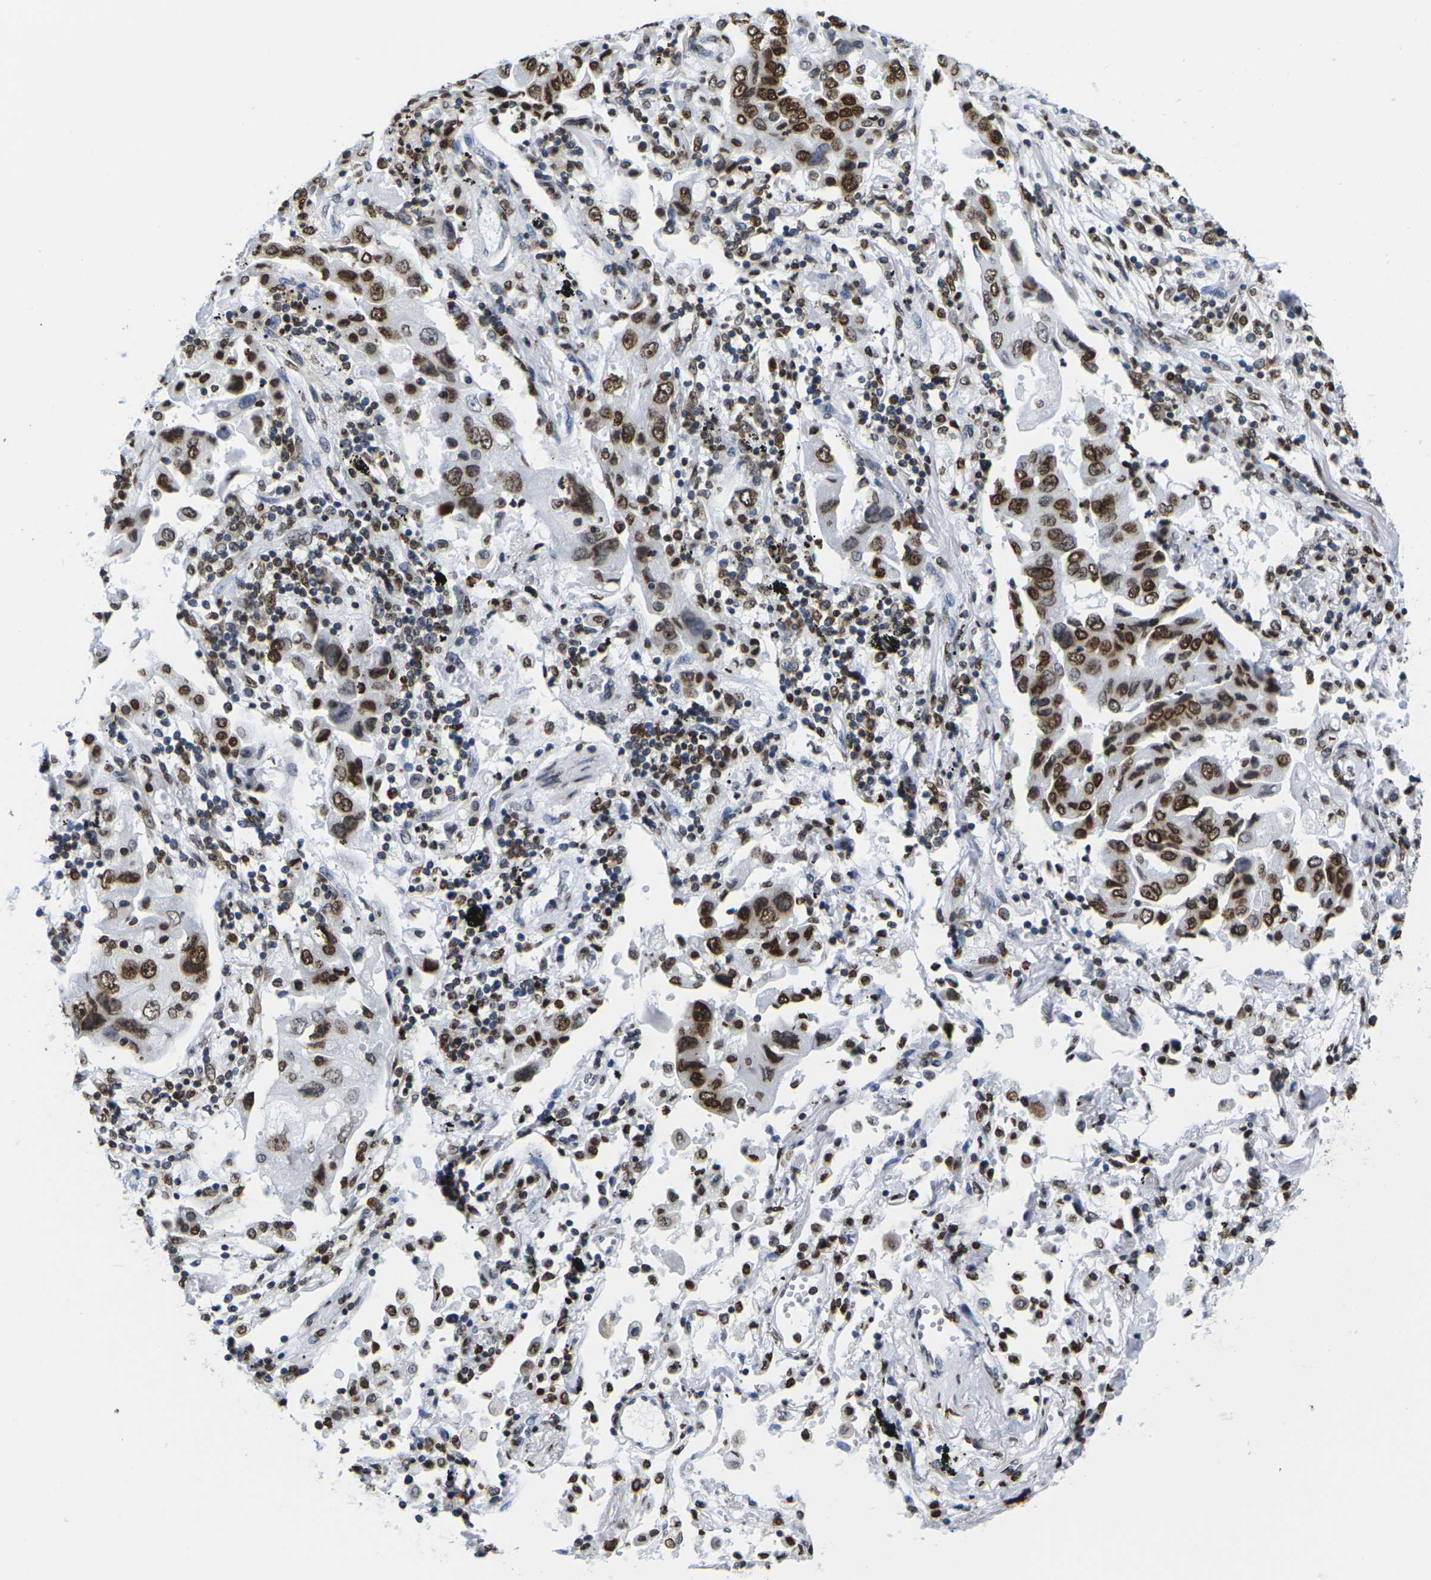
{"staining": {"intensity": "strong", "quantity": ">75%", "location": "cytoplasmic/membranous,nuclear"}, "tissue": "lung cancer", "cell_type": "Tumor cells", "image_type": "cancer", "snomed": [{"axis": "morphology", "description": "Adenocarcinoma, NOS"}, {"axis": "topography", "description": "Lung"}], "caption": "IHC micrograph of neoplastic tissue: human adenocarcinoma (lung) stained using immunohistochemistry shows high levels of strong protein expression localized specifically in the cytoplasmic/membranous and nuclear of tumor cells, appearing as a cytoplasmic/membranous and nuclear brown color.", "gene": "H2AC21", "patient": {"sex": "female", "age": 65}}